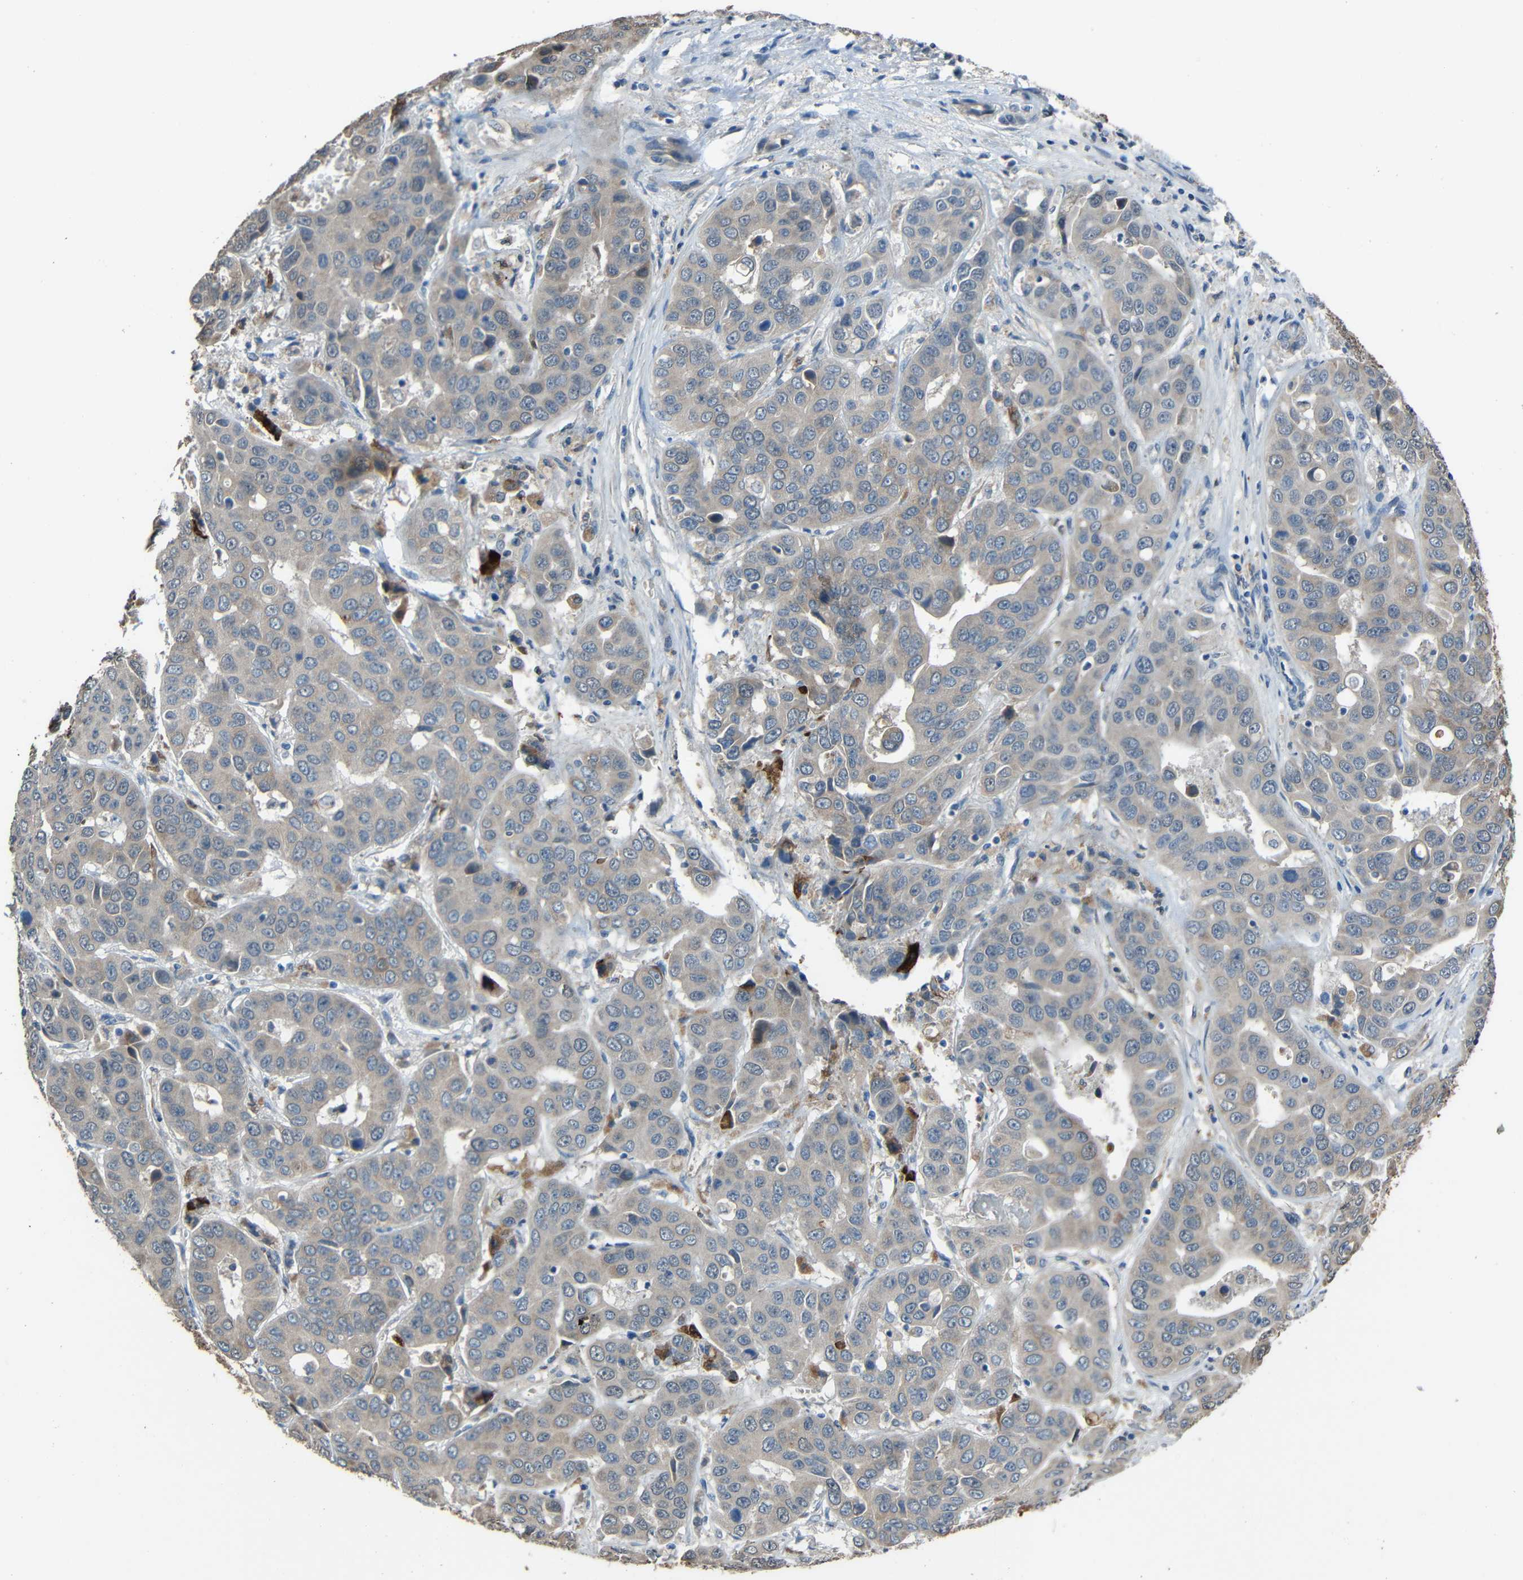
{"staining": {"intensity": "negative", "quantity": "none", "location": "none"}, "tissue": "liver cancer", "cell_type": "Tumor cells", "image_type": "cancer", "snomed": [{"axis": "morphology", "description": "Cholangiocarcinoma"}, {"axis": "topography", "description": "Liver"}], "caption": "IHC of human liver cancer (cholangiocarcinoma) reveals no expression in tumor cells.", "gene": "STBD1", "patient": {"sex": "female", "age": 52}}